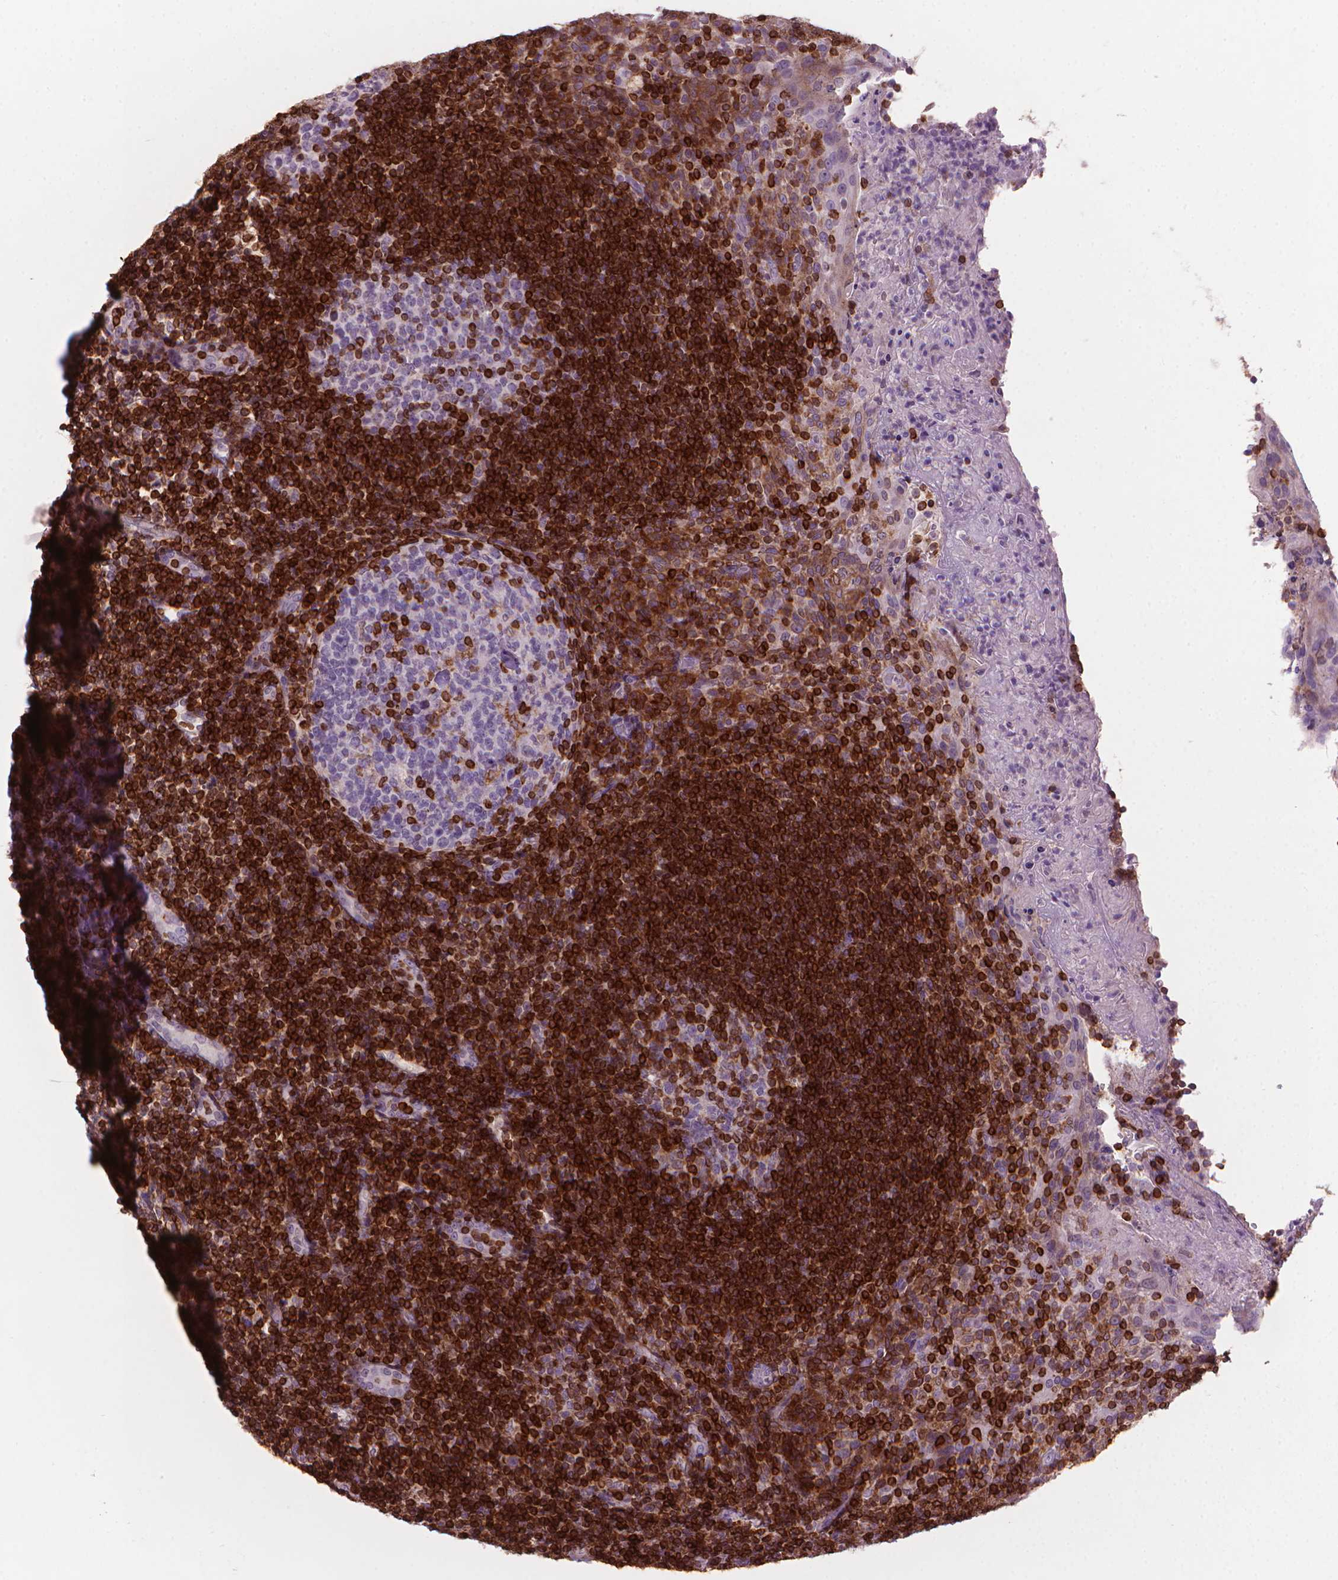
{"staining": {"intensity": "strong", "quantity": "<25%", "location": "cytoplasmic/membranous"}, "tissue": "tonsil", "cell_type": "Germinal center cells", "image_type": "normal", "snomed": [{"axis": "morphology", "description": "Normal tissue, NOS"}, {"axis": "topography", "description": "Tonsil"}], "caption": "Protein staining reveals strong cytoplasmic/membranous staining in about <25% of germinal center cells in normal tonsil.", "gene": "BCL2", "patient": {"sex": "female", "age": 10}}